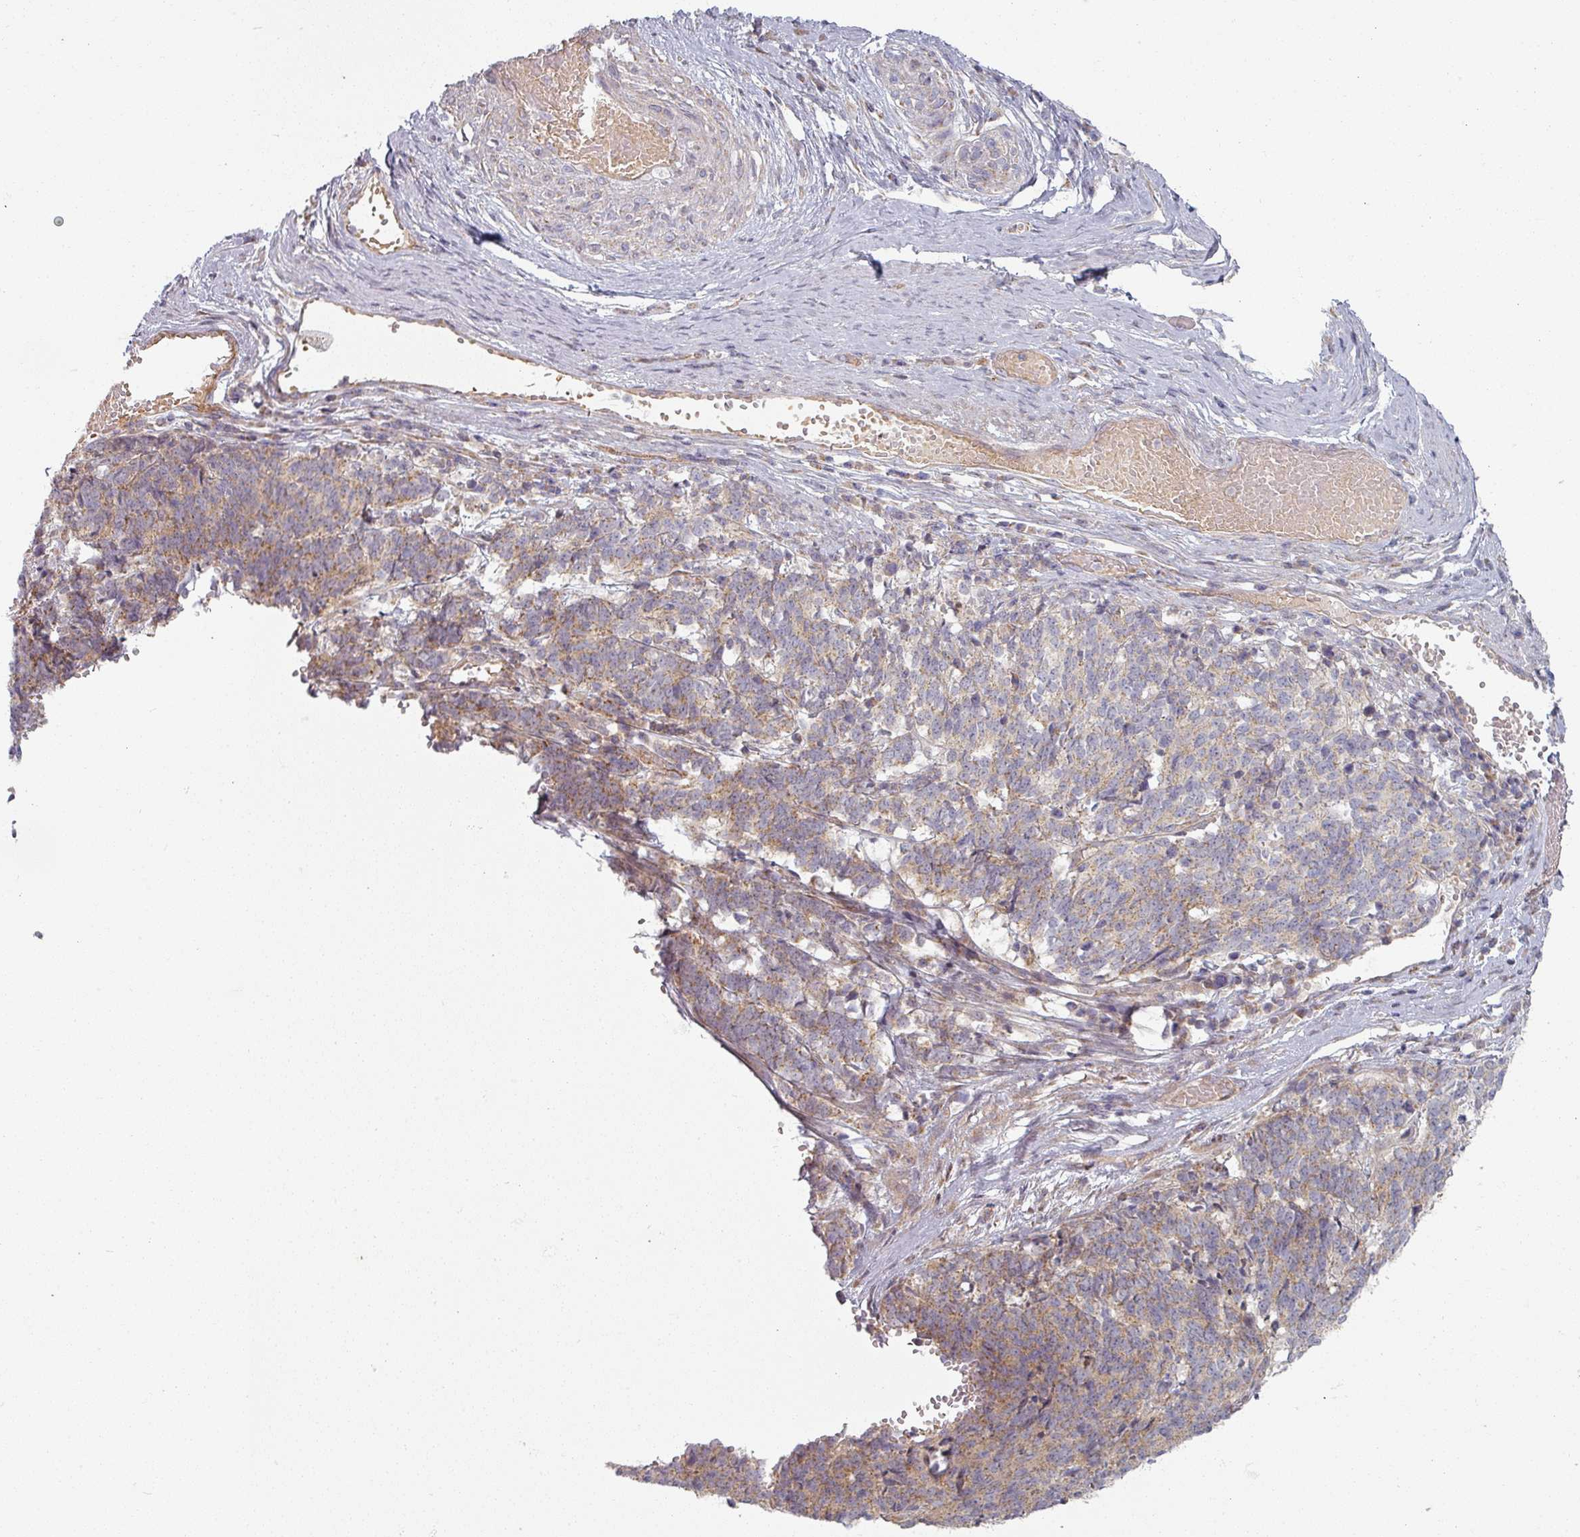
{"staining": {"intensity": "weak", "quantity": "25%-75%", "location": "cytoplasmic/membranous"}, "tissue": "cervical cancer", "cell_type": "Tumor cells", "image_type": "cancer", "snomed": [{"axis": "morphology", "description": "Squamous cell carcinoma, NOS"}, {"axis": "topography", "description": "Cervix"}], "caption": "Protein expression analysis of human cervical cancer (squamous cell carcinoma) reveals weak cytoplasmic/membranous expression in approximately 25%-75% of tumor cells.", "gene": "PLEKHJ1", "patient": {"sex": "female", "age": 29}}